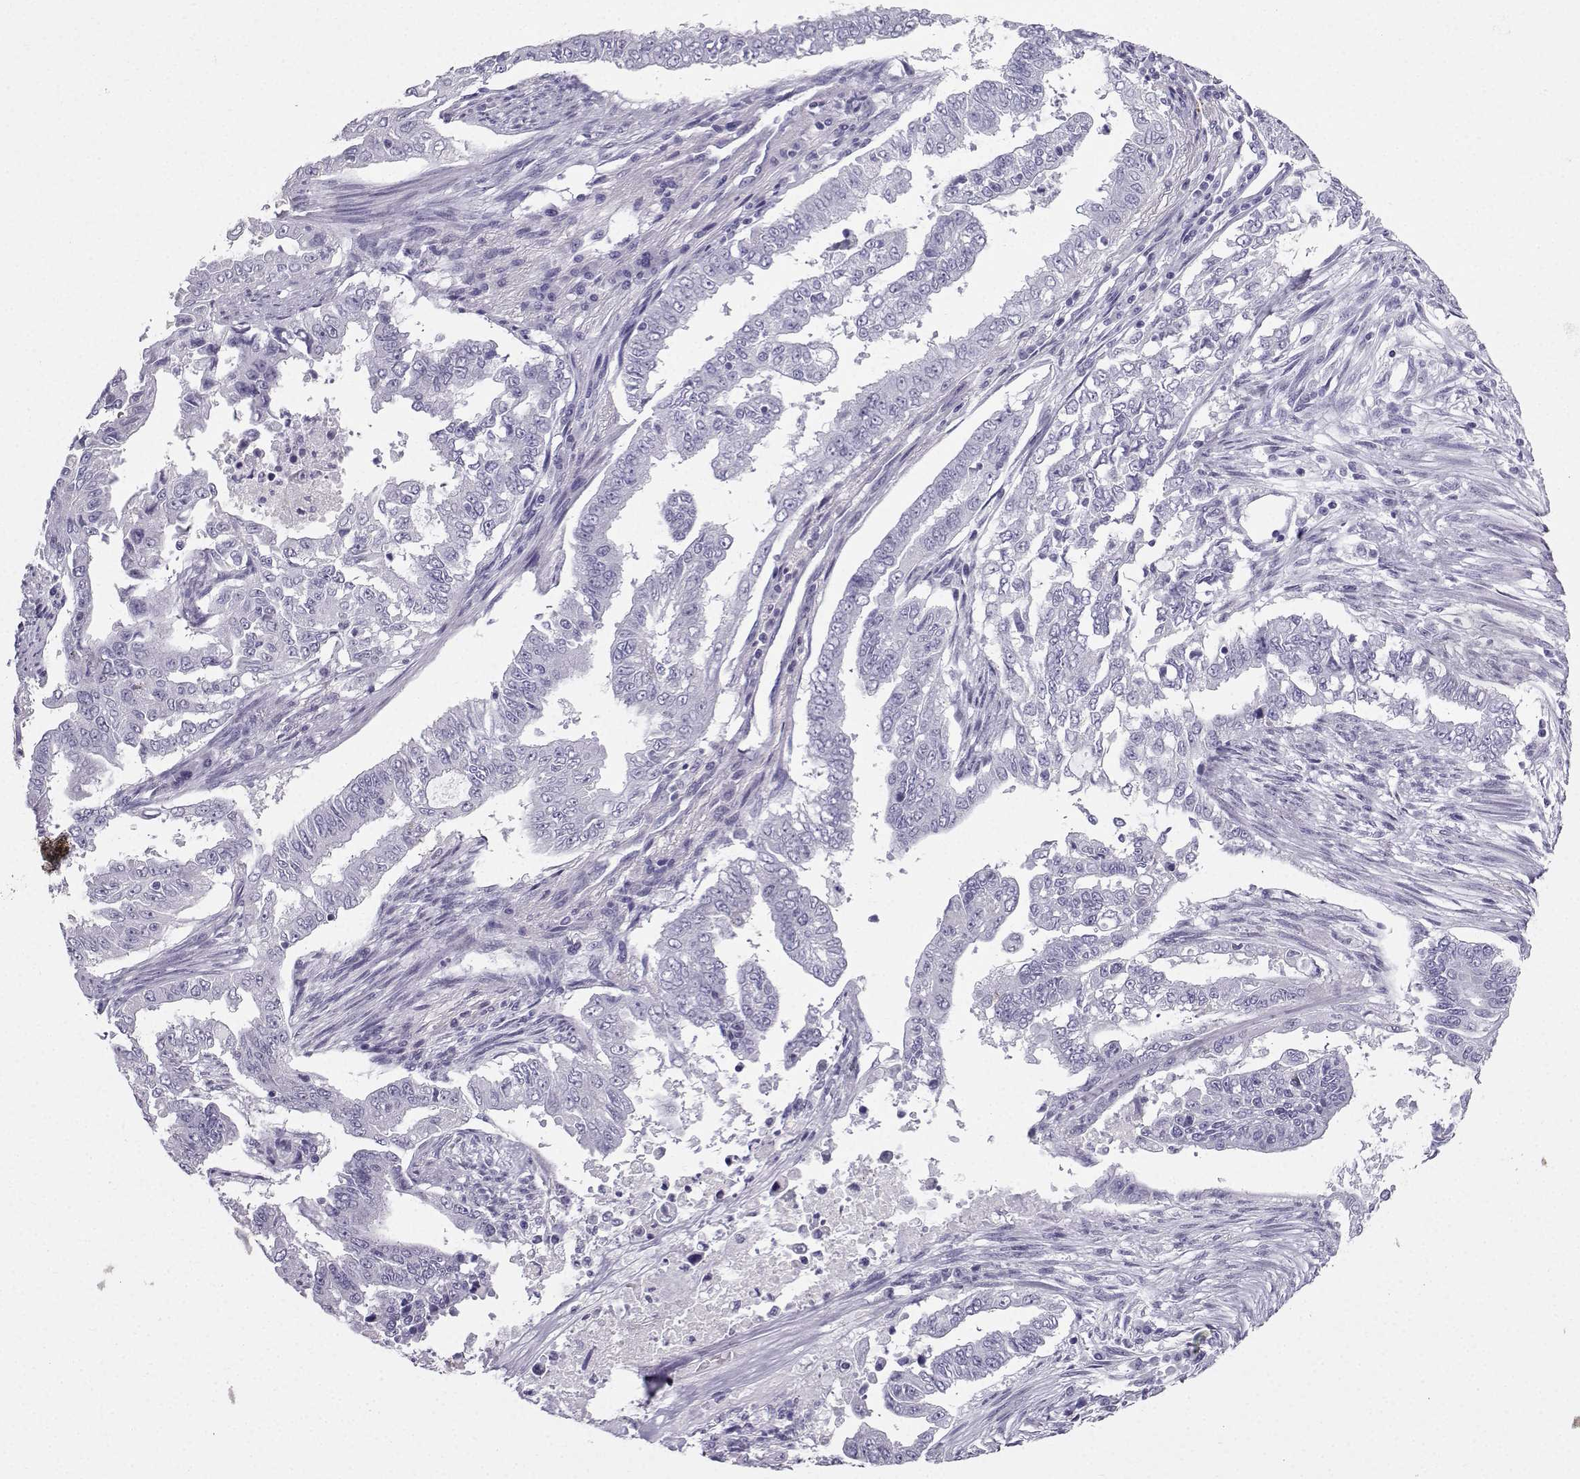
{"staining": {"intensity": "negative", "quantity": "none", "location": "none"}, "tissue": "endometrial cancer", "cell_type": "Tumor cells", "image_type": "cancer", "snomed": [{"axis": "morphology", "description": "Adenocarcinoma, NOS"}, {"axis": "topography", "description": "Uterus"}], "caption": "An IHC micrograph of adenocarcinoma (endometrial) is shown. There is no staining in tumor cells of adenocarcinoma (endometrial). Brightfield microscopy of immunohistochemistry (IHC) stained with DAB (brown) and hematoxylin (blue), captured at high magnification.", "gene": "IQCD", "patient": {"sex": "female", "age": 59}}